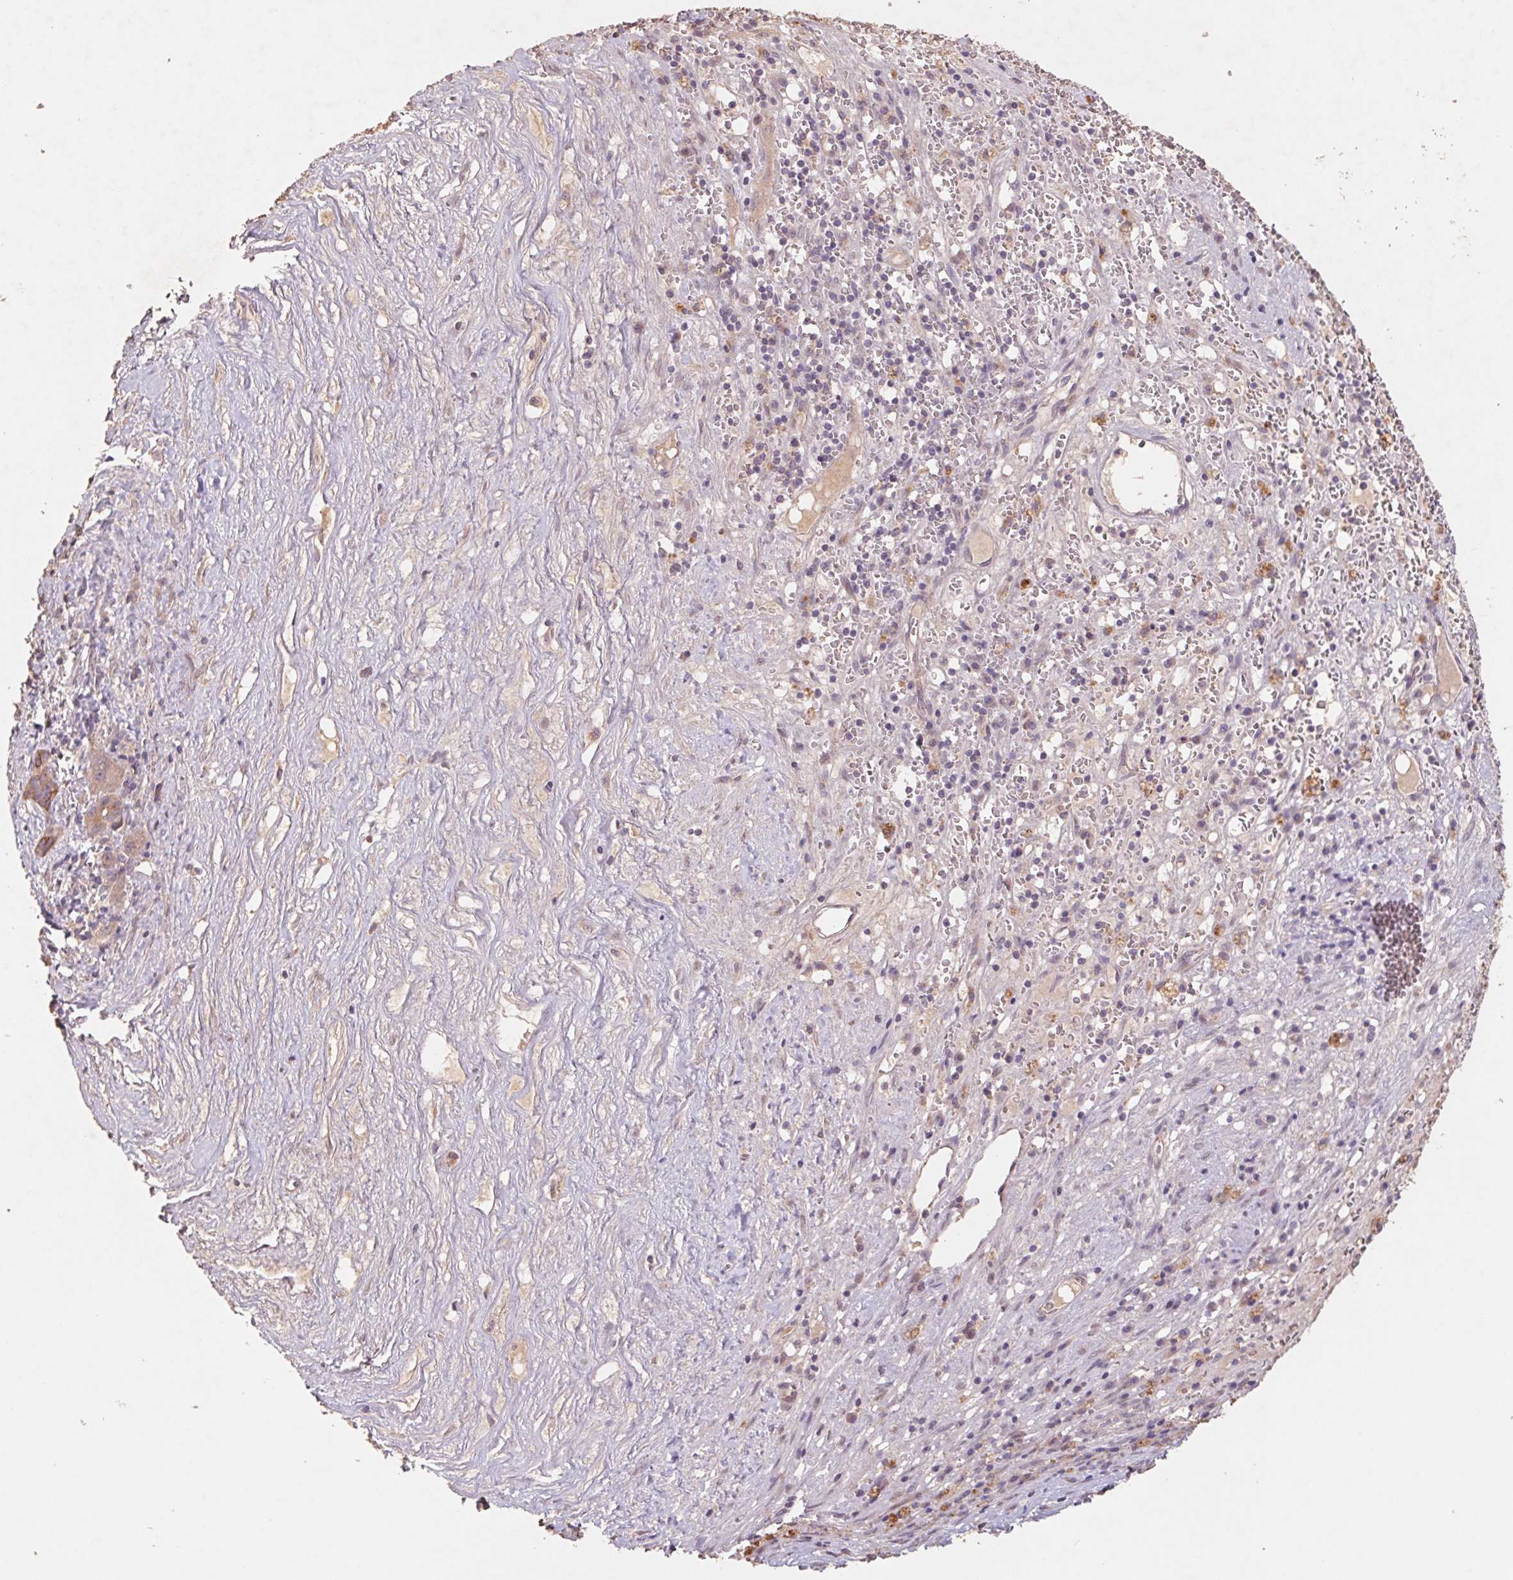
{"staining": {"intensity": "weak", "quantity": ">75%", "location": "cytoplasmic/membranous"}, "tissue": "liver cancer", "cell_type": "Tumor cells", "image_type": "cancer", "snomed": [{"axis": "morphology", "description": "Carcinoma, Hepatocellular, NOS"}, {"axis": "topography", "description": "Liver"}], "caption": "High-power microscopy captured an immunohistochemistry (IHC) micrograph of liver cancer (hepatocellular carcinoma), revealing weak cytoplasmic/membranous expression in about >75% of tumor cells.", "gene": "GRM2", "patient": {"sex": "female", "age": 77}}